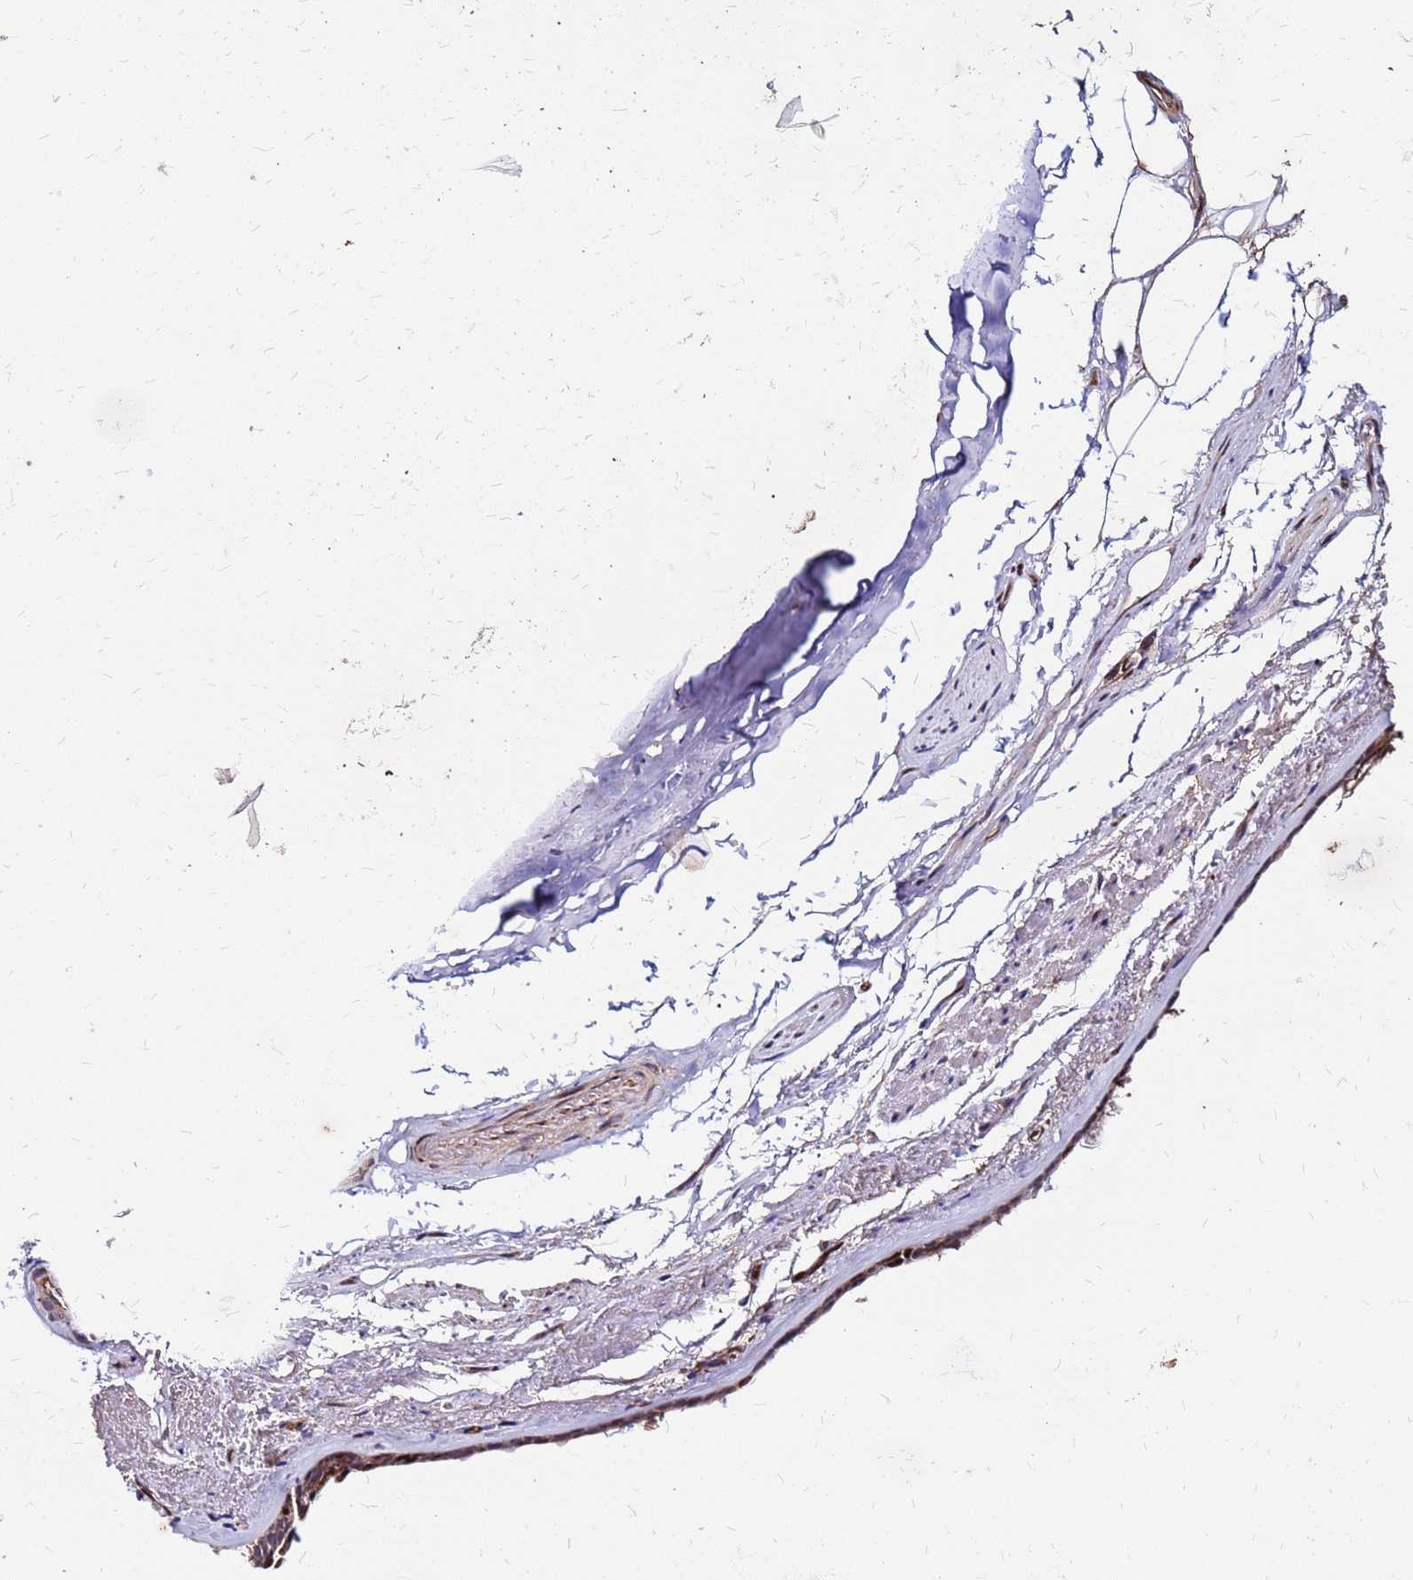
{"staining": {"intensity": "moderate", "quantity": ">75%", "location": "cytoplasmic/membranous"}, "tissue": "adipose tissue", "cell_type": "Adipocytes", "image_type": "normal", "snomed": [{"axis": "morphology", "description": "Normal tissue, NOS"}, {"axis": "topography", "description": "Cartilage tissue"}], "caption": "High-magnification brightfield microscopy of benign adipose tissue stained with DAB (3,3'-diaminobenzidine) (brown) and counterstained with hematoxylin (blue). adipocytes exhibit moderate cytoplasmic/membranous expression is present in approximately>75% of cells. (DAB = brown stain, brightfield microscopy at high magnification).", "gene": "ARHGEF35", "patient": {"sex": "male", "age": 66}}